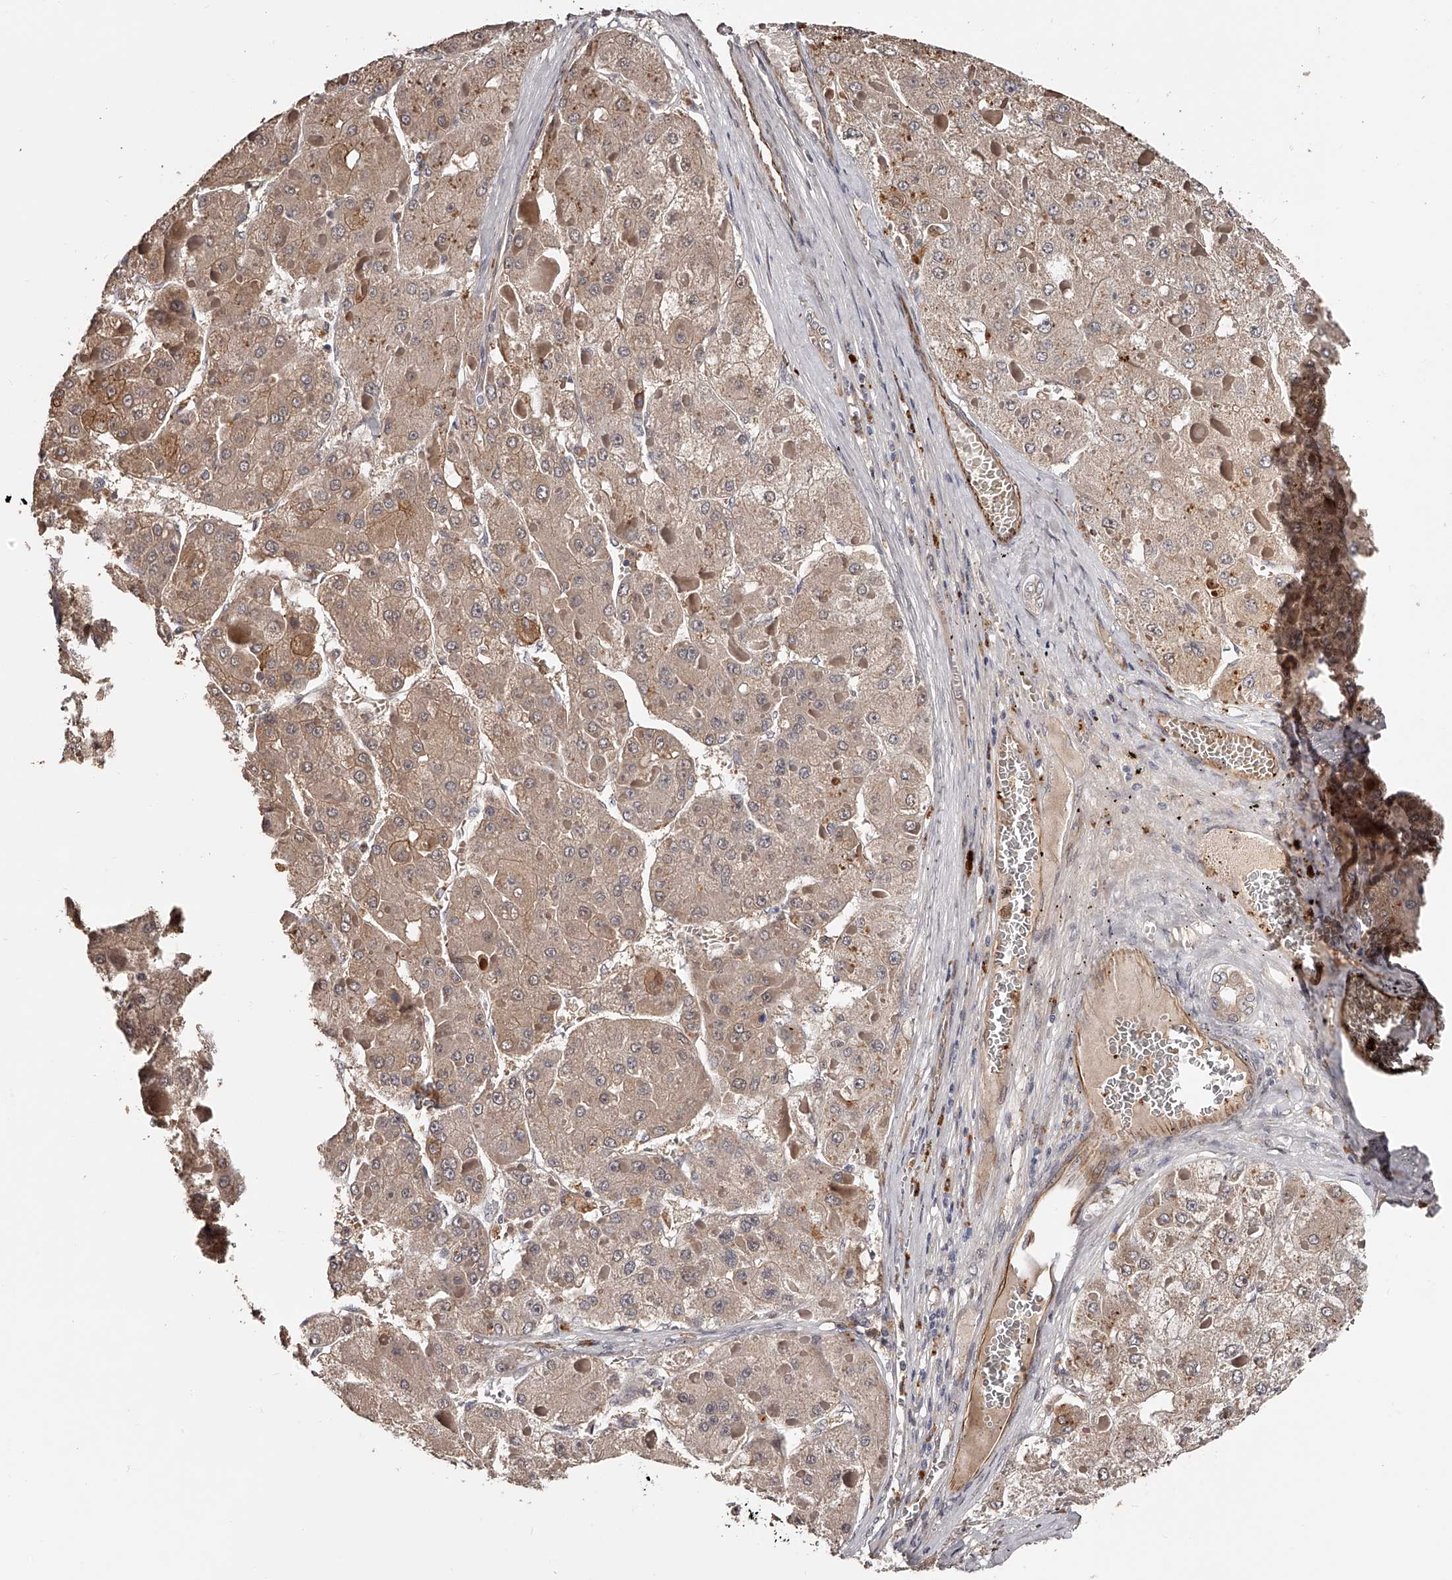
{"staining": {"intensity": "moderate", "quantity": ">75%", "location": "cytoplasmic/membranous"}, "tissue": "liver cancer", "cell_type": "Tumor cells", "image_type": "cancer", "snomed": [{"axis": "morphology", "description": "Carcinoma, Hepatocellular, NOS"}, {"axis": "topography", "description": "Liver"}], "caption": "A micrograph of human hepatocellular carcinoma (liver) stained for a protein reveals moderate cytoplasmic/membranous brown staining in tumor cells. (Stains: DAB (3,3'-diaminobenzidine) in brown, nuclei in blue, Microscopy: brightfield microscopy at high magnification).", "gene": "URGCP", "patient": {"sex": "female", "age": 73}}